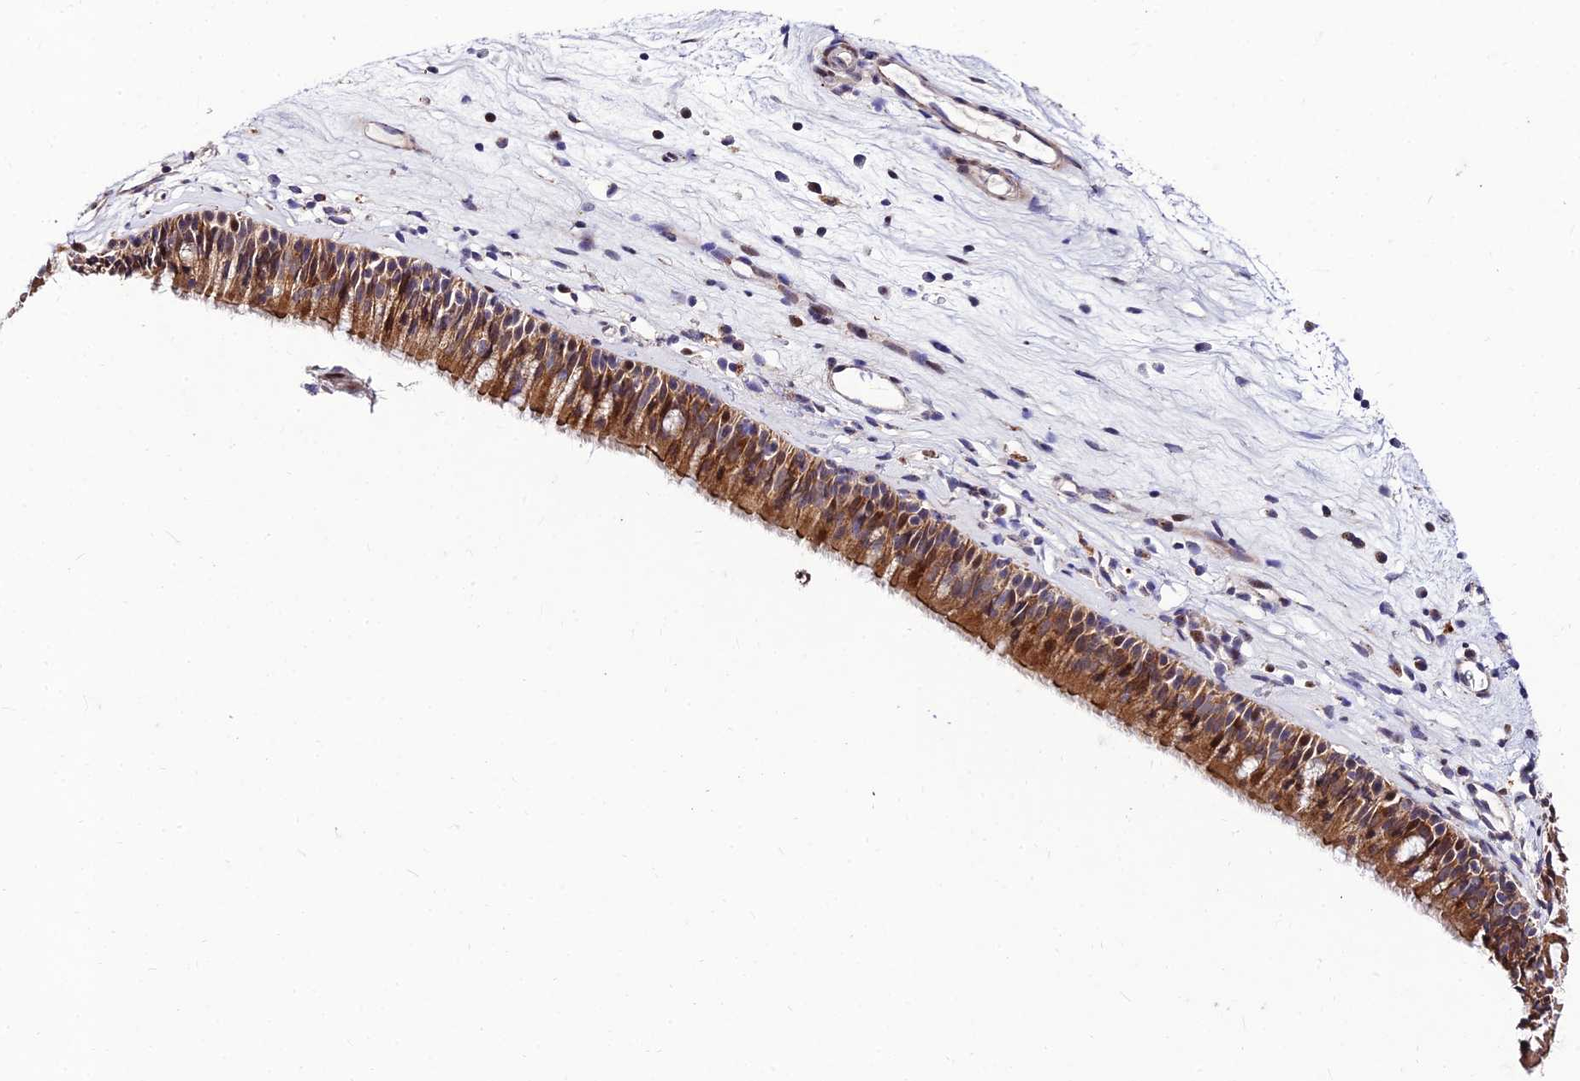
{"staining": {"intensity": "strong", "quantity": ">75%", "location": "cytoplasmic/membranous,nuclear"}, "tissue": "nasopharynx", "cell_type": "Respiratory epithelial cells", "image_type": "normal", "snomed": [{"axis": "morphology", "description": "Normal tissue, NOS"}, {"axis": "morphology", "description": "Inflammation, NOS"}, {"axis": "morphology", "description": "Malignant melanoma, Metastatic site"}, {"axis": "topography", "description": "Nasopharynx"}], "caption": "Strong cytoplasmic/membranous,nuclear protein expression is present in about >75% of respiratory epithelial cells in nasopharynx. Nuclei are stained in blue.", "gene": "MKKS", "patient": {"sex": "male", "age": 70}}